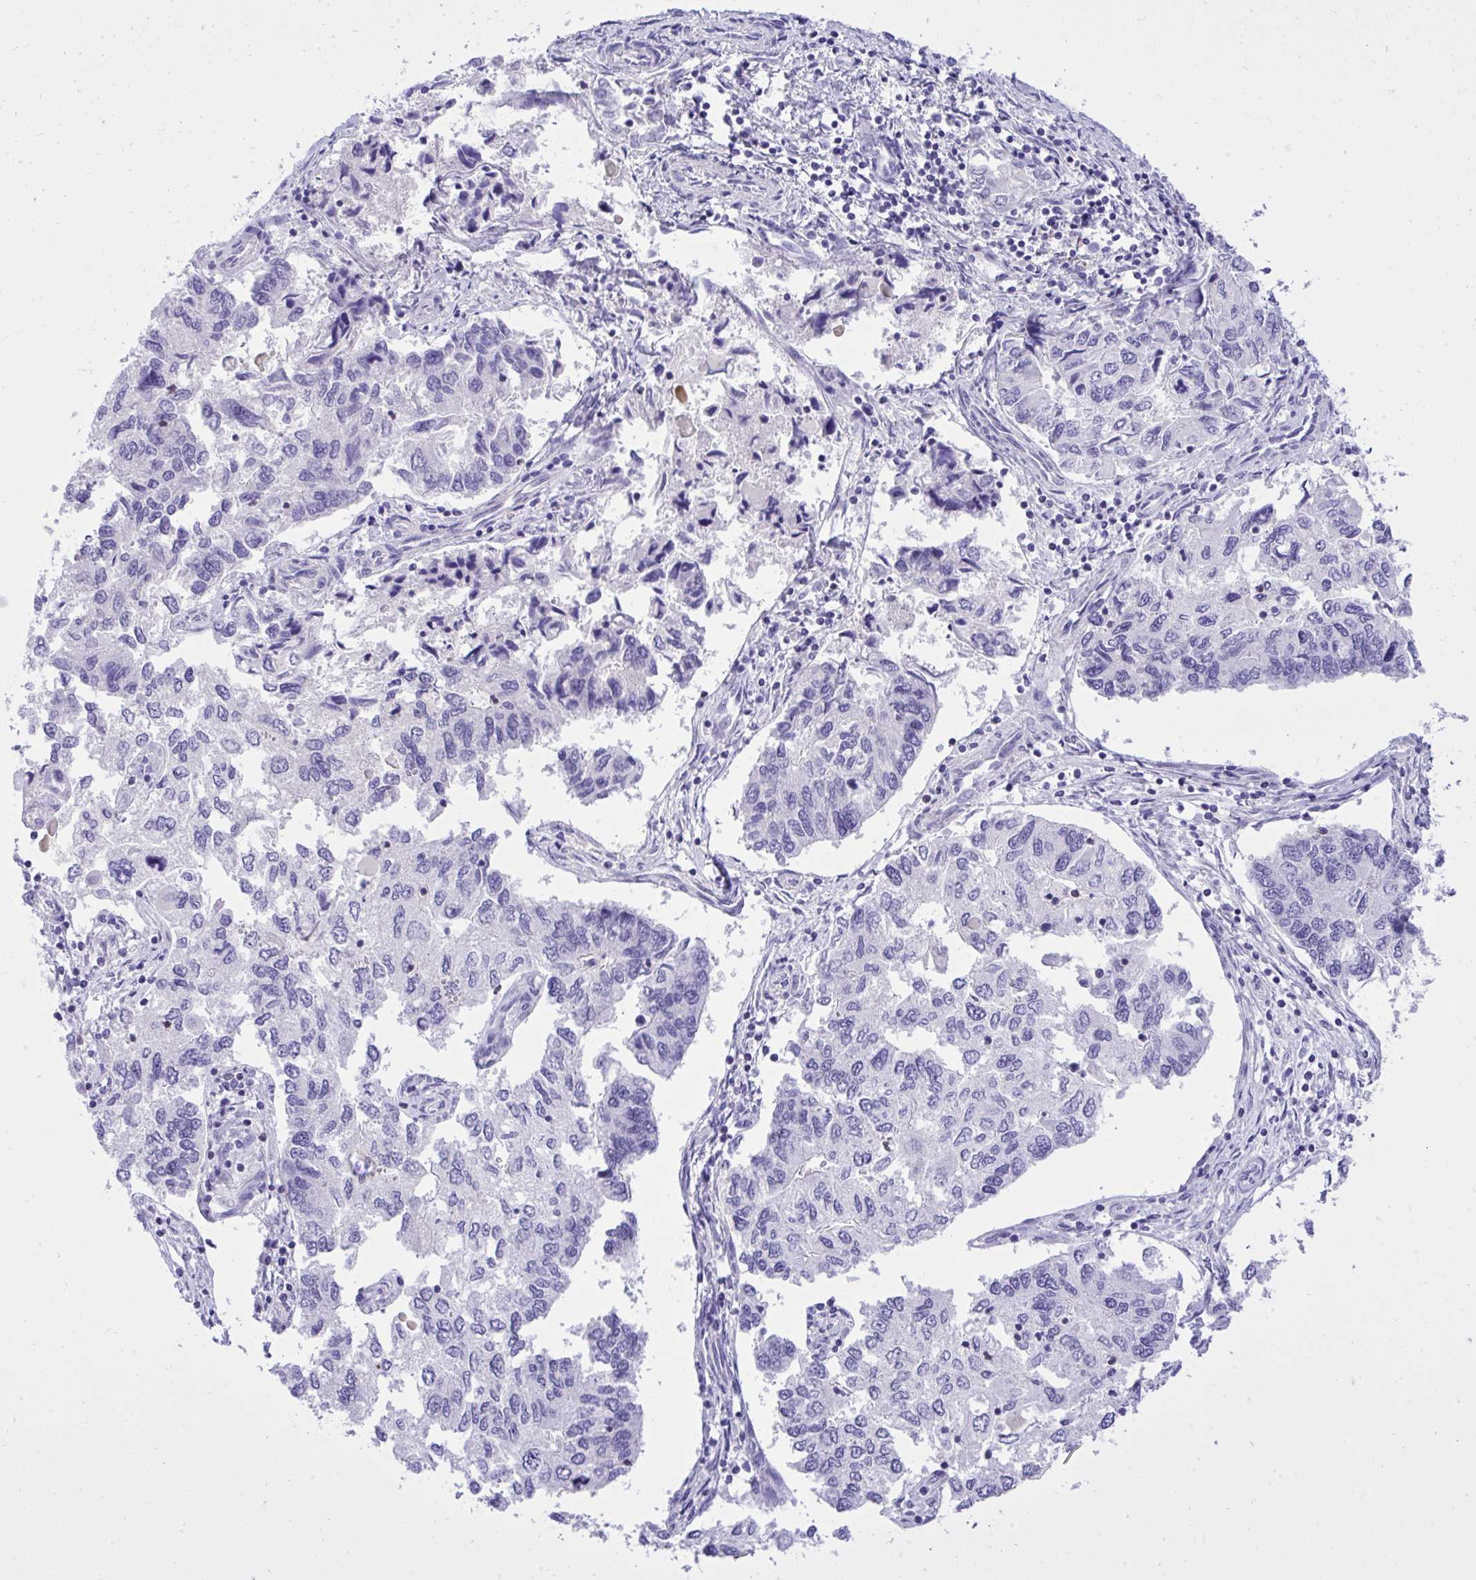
{"staining": {"intensity": "negative", "quantity": "none", "location": "none"}, "tissue": "endometrial cancer", "cell_type": "Tumor cells", "image_type": "cancer", "snomed": [{"axis": "morphology", "description": "Carcinoma, NOS"}, {"axis": "topography", "description": "Uterus"}], "caption": "Histopathology image shows no protein positivity in tumor cells of carcinoma (endometrial) tissue.", "gene": "ST6GALNAC3", "patient": {"sex": "female", "age": 76}}